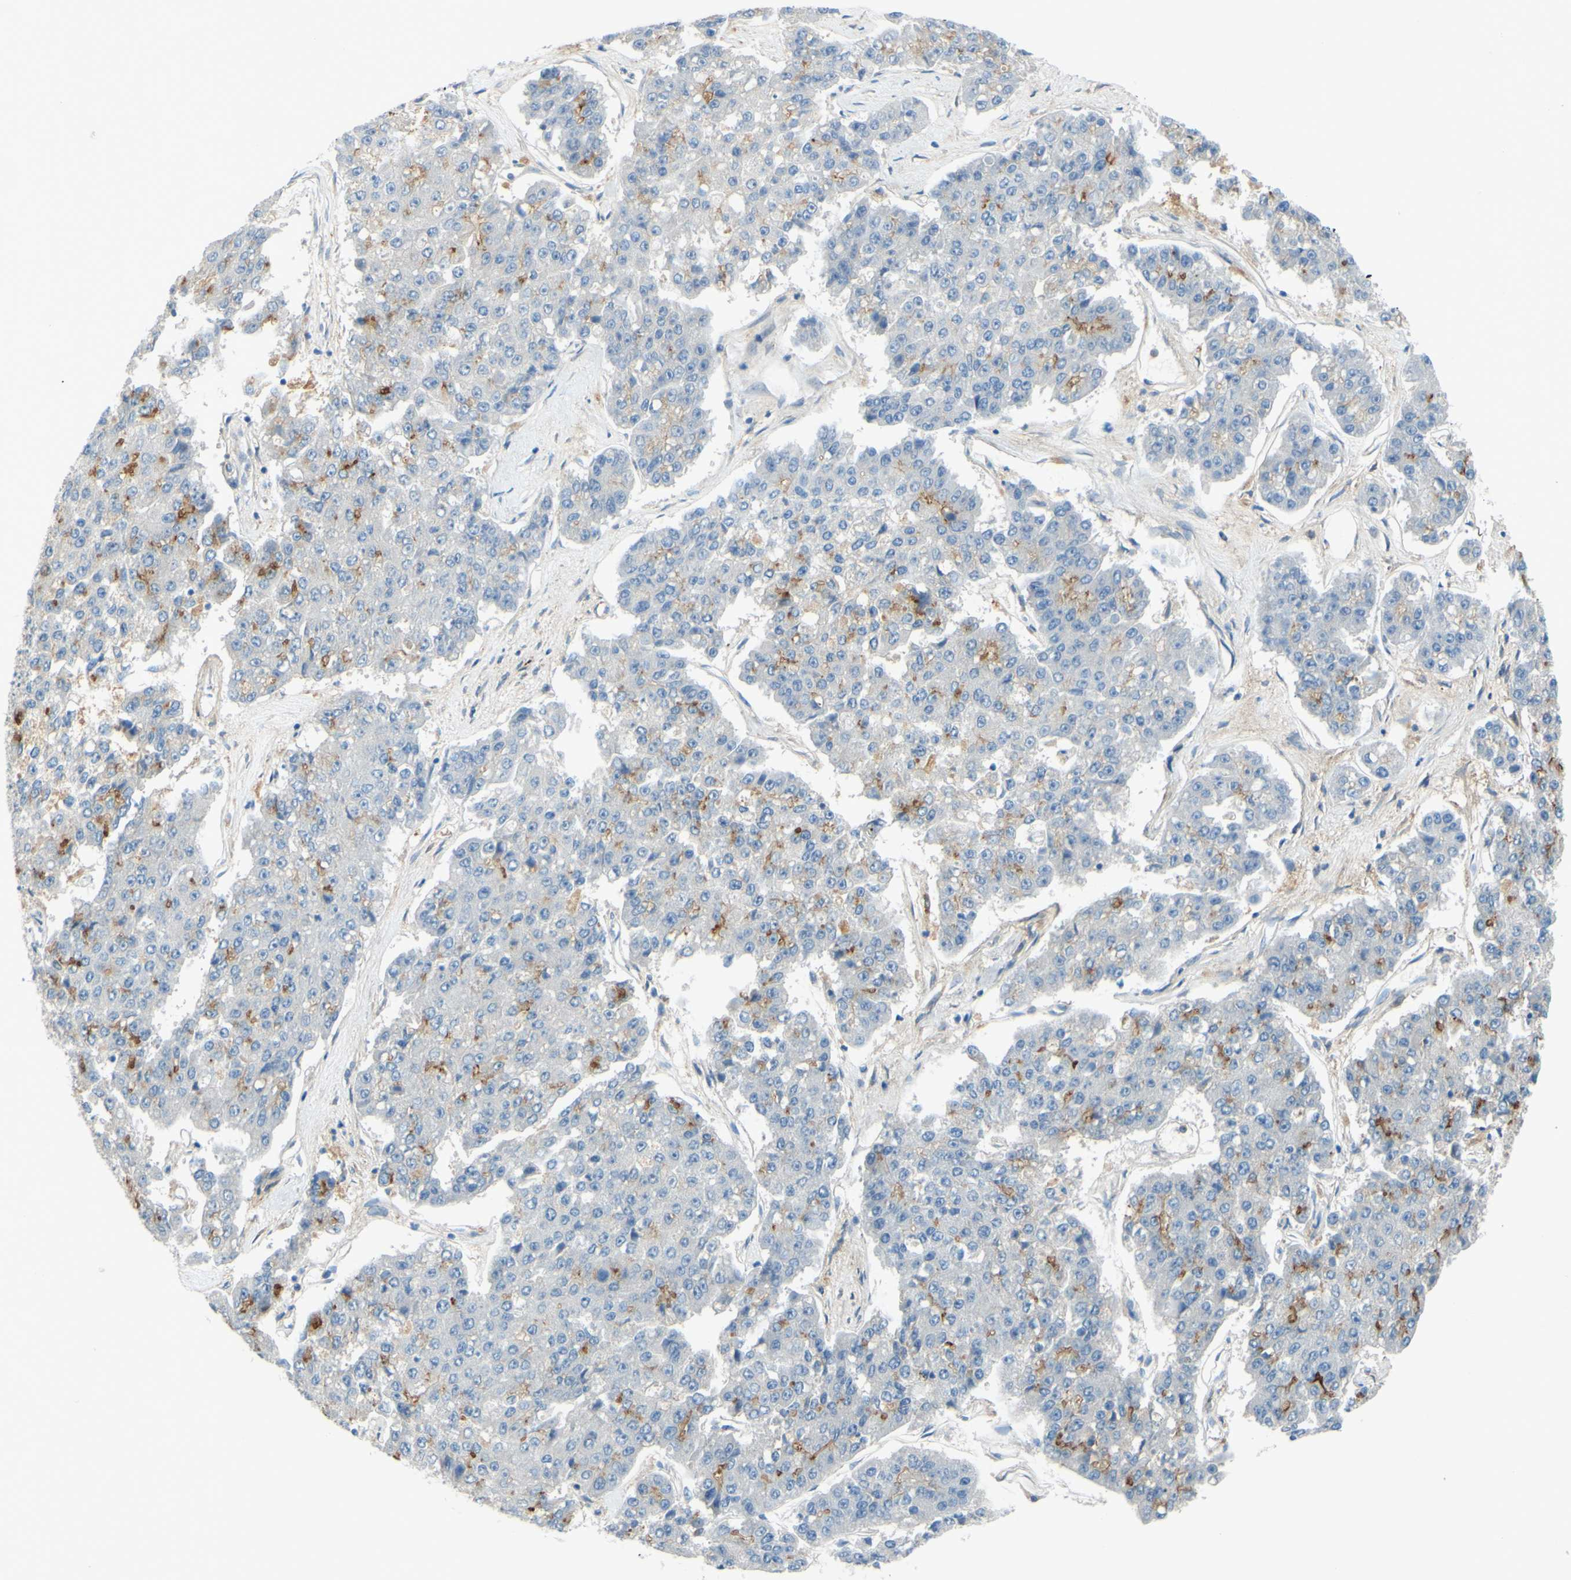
{"staining": {"intensity": "weak", "quantity": "<25%", "location": "cytoplasmic/membranous"}, "tissue": "pancreatic cancer", "cell_type": "Tumor cells", "image_type": "cancer", "snomed": [{"axis": "morphology", "description": "Adenocarcinoma, NOS"}, {"axis": "topography", "description": "Pancreas"}], "caption": "High magnification brightfield microscopy of pancreatic cancer stained with DAB (3,3'-diaminobenzidine) (brown) and counterstained with hematoxylin (blue): tumor cells show no significant expression.", "gene": "ARHGAP1", "patient": {"sex": "male", "age": 50}}